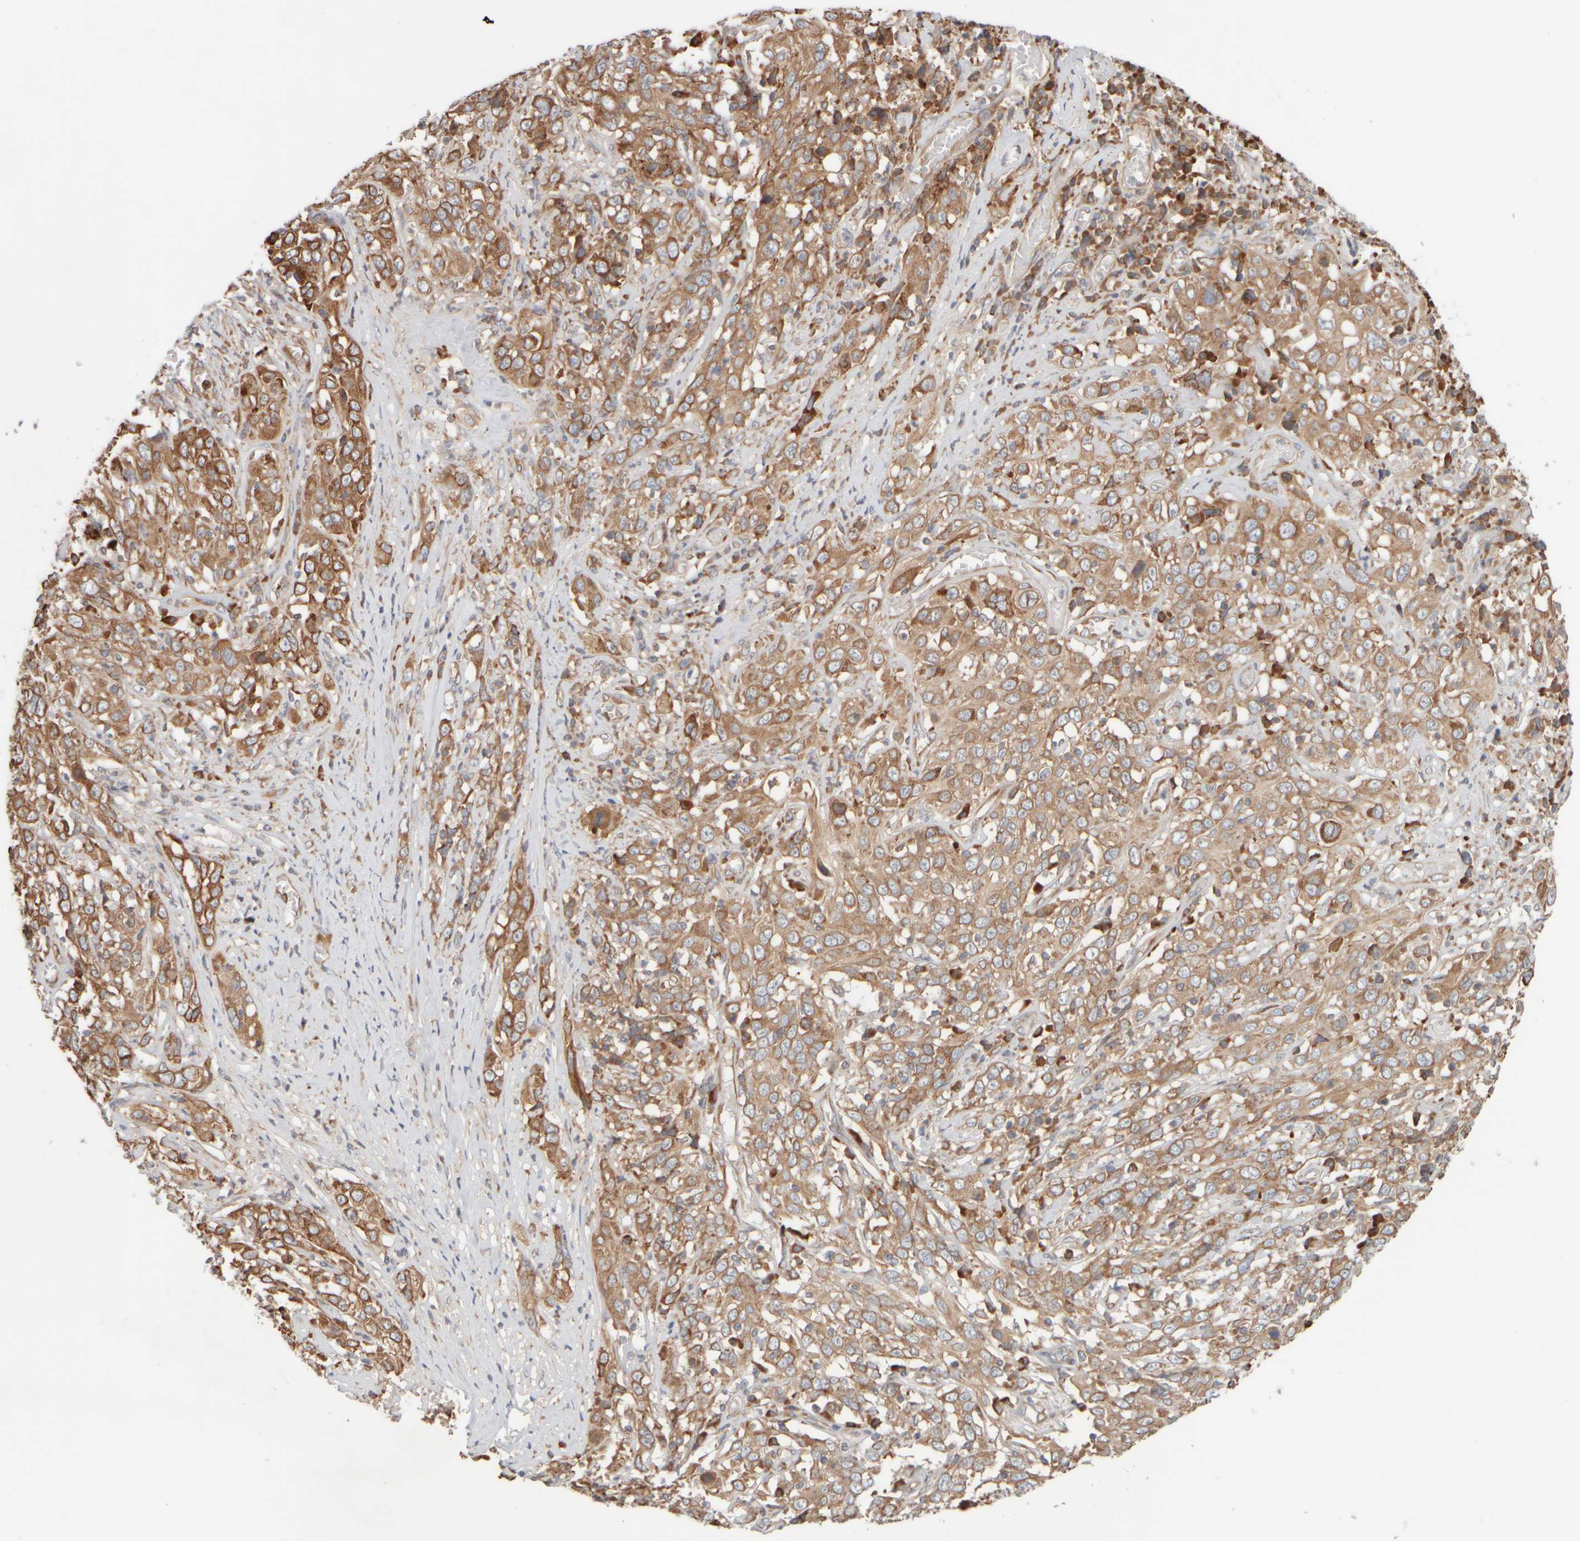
{"staining": {"intensity": "moderate", "quantity": ">75%", "location": "cytoplasmic/membranous"}, "tissue": "cervical cancer", "cell_type": "Tumor cells", "image_type": "cancer", "snomed": [{"axis": "morphology", "description": "Squamous cell carcinoma, NOS"}, {"axis": "topography", "description": "Cervix"}], "caption": "Protein expression analysis of cervical cancer exhibits moderate cytoplasmic/membranous staining in about >75% of tumor cells.", "gene": "EIF2B3", "patient": {"sex": "female", "age": 46}}